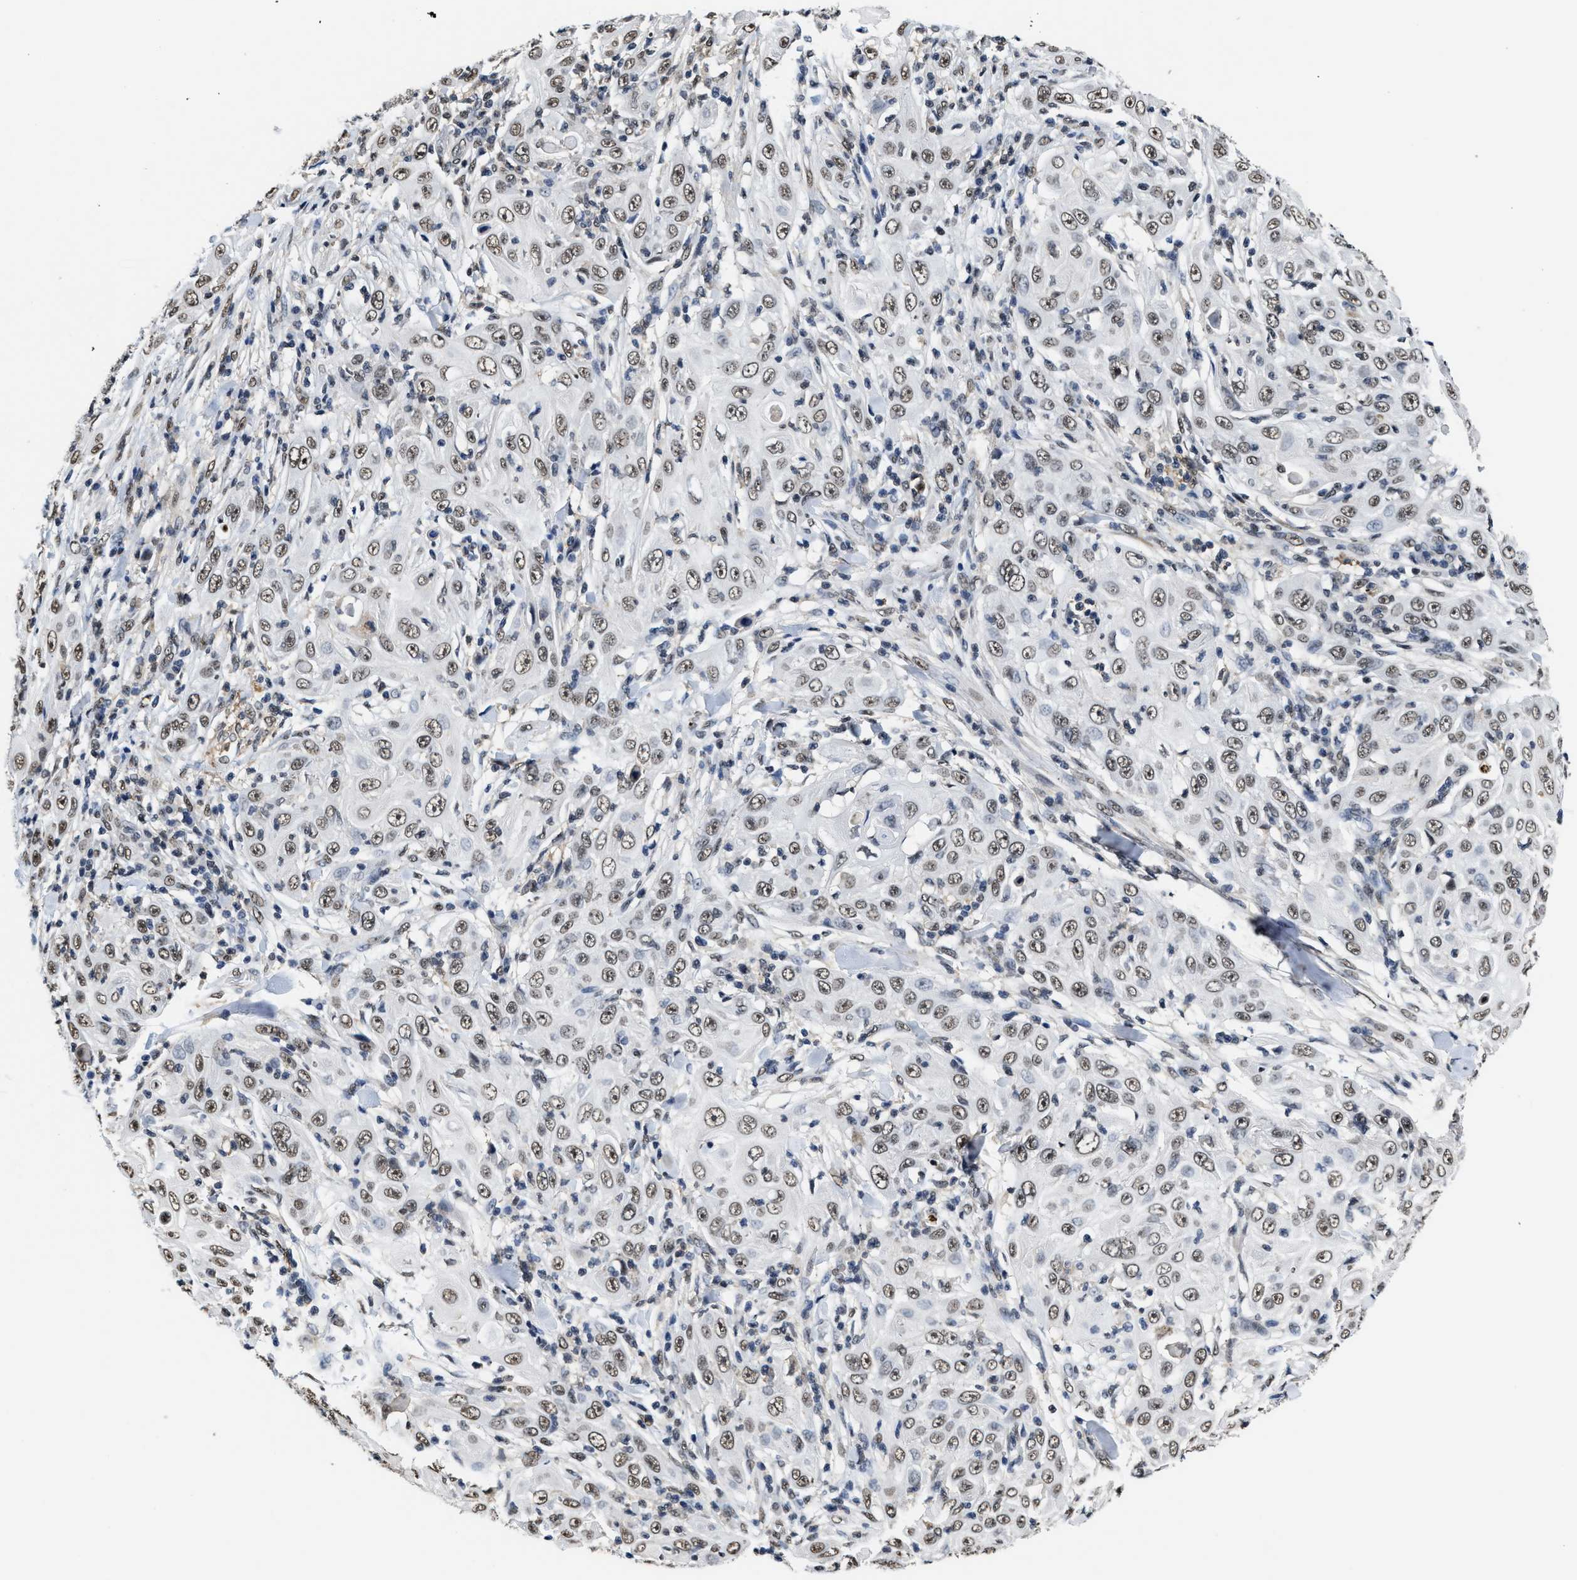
{"staining": {"intensity": "weak", "quantity": ">75%", "location": "nuclear"}, "tissue": "skin cancer", "cell_type": "Tumor cells", "image_type": "cancer", "snomed": [{"axis": "morphology", "description": "Squamous cell carcinoma, NOS"}, {"axis": "topography", "description": "Skin"}], "caption": "An image of human skin cancer stained for a protein shows weak nuclear brown staining in tumor cells.", "gene": "SUPT16H", "patient": {"sex": "female", "age": 88}}